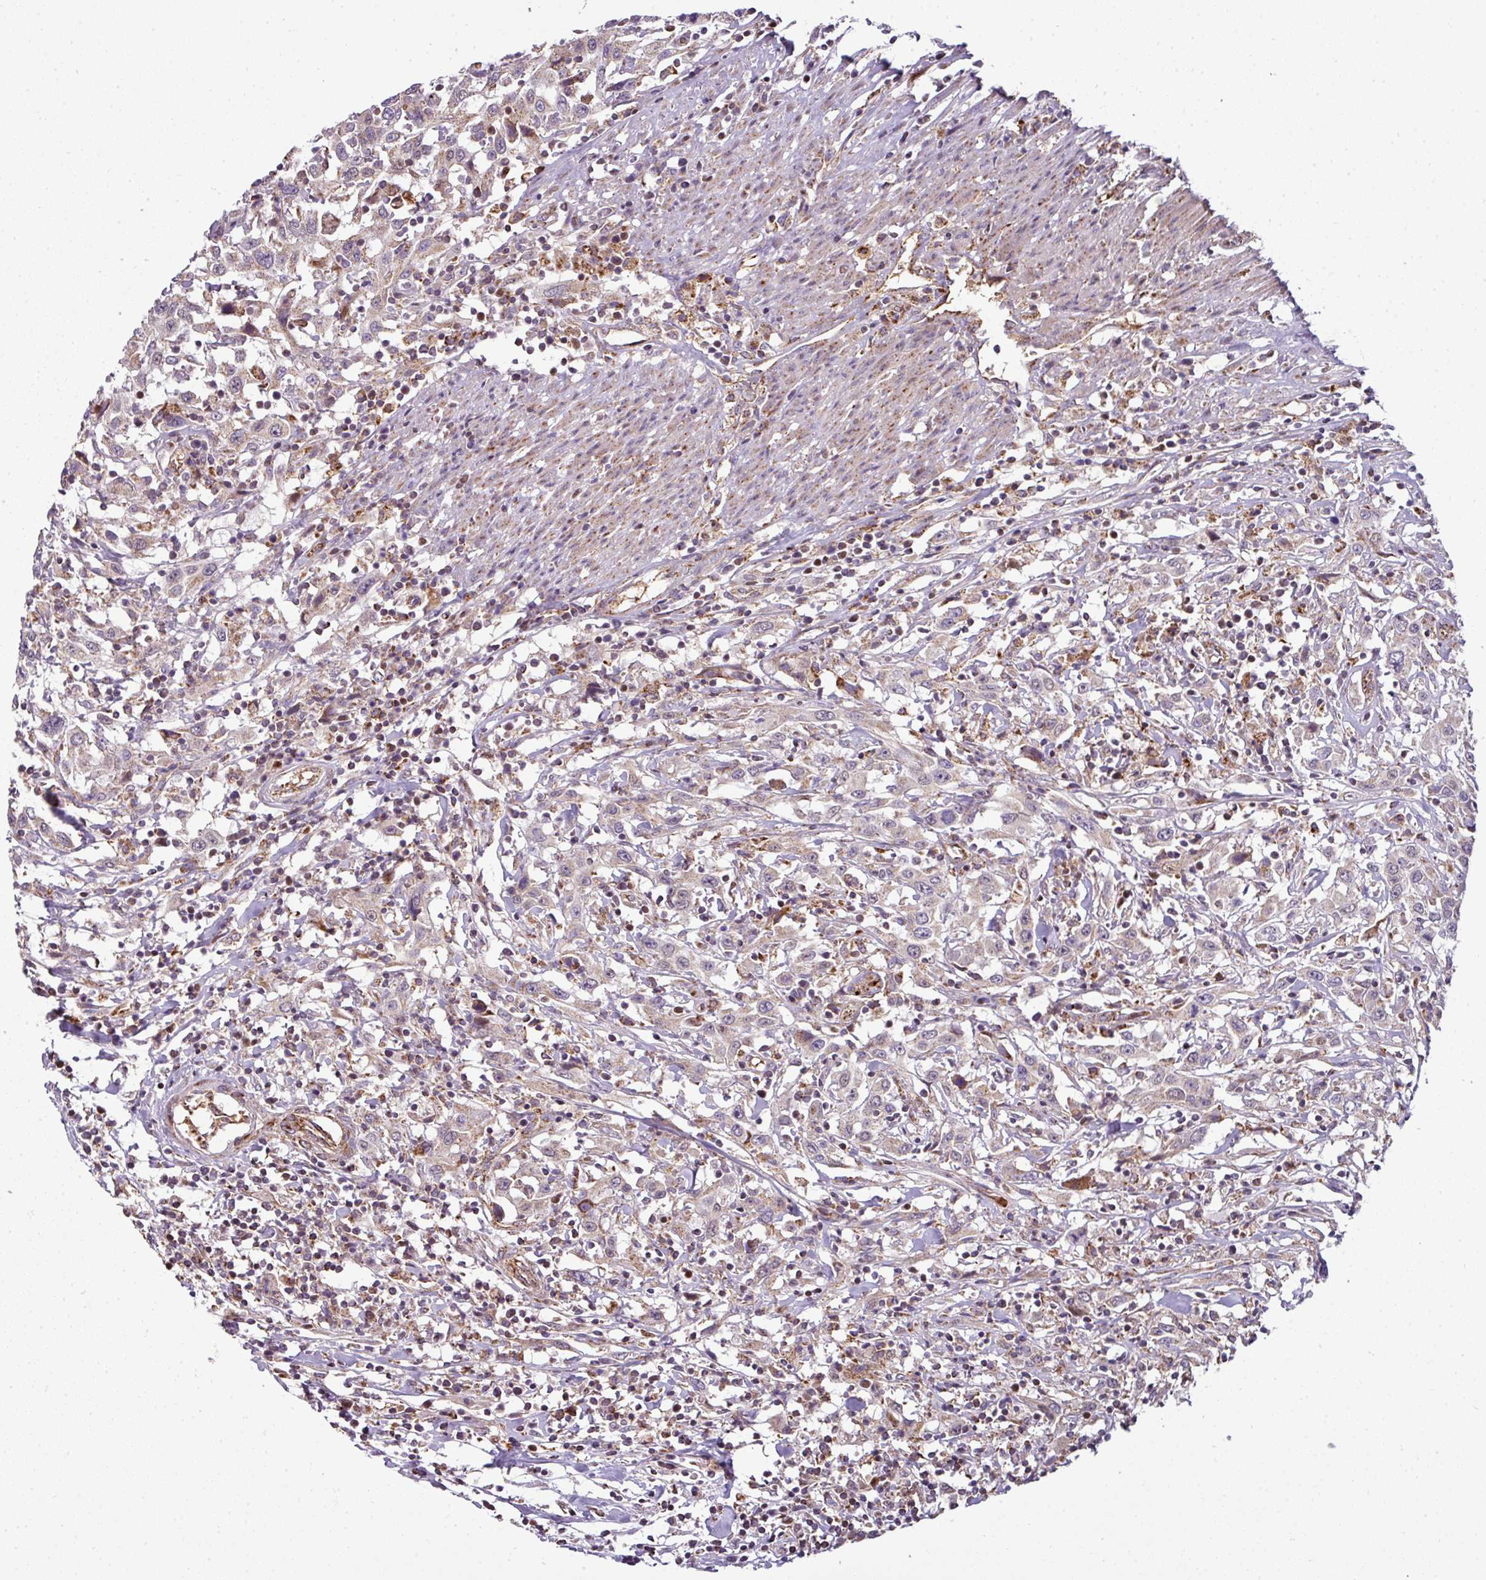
{"staining": {"intensity": "negative", "quantity": "none", "location": "none"}, "tissue": "urothelial cancer", "cell_type": "Tumor cells", "image_type": "cancer", "snomed": [{"axis": "morphology", "description": "Urothelial carcinoma, High grade"}, {"axis": "topography", "description": "Urinary bladder"}], "caption": "The micrograph demonstrates no staining of tumor cells in urothelial carcinoma (high-grade).", "gene": "PRELID3B", "patient": {"sex": "male", "age": 61}}